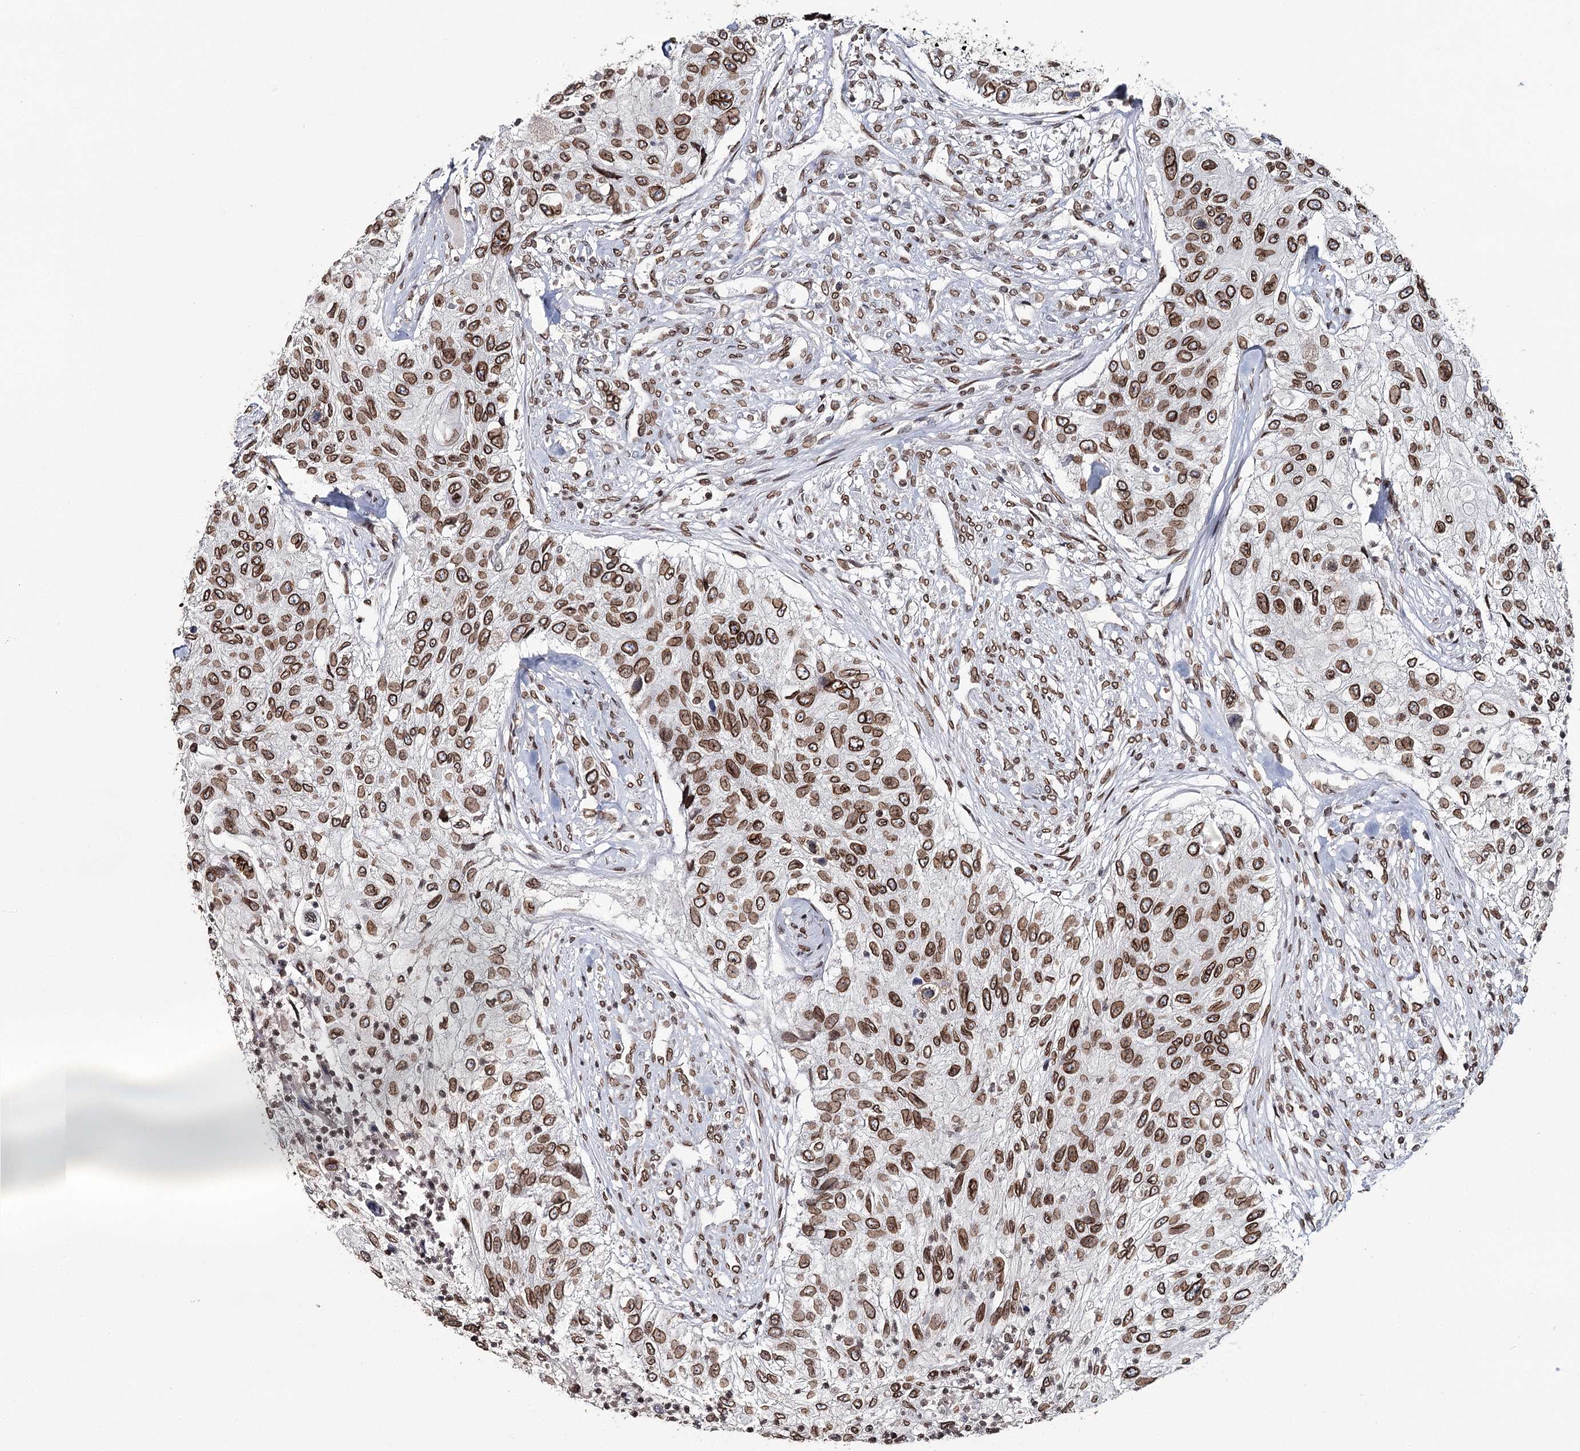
{"staining": {"intensity": "strong", "quantity": ">75%", "location": "cytoplasmic/membranous,nuclear"}, "tissue": "urothelial cancer", "cell_type": "Tumor cells", "image_type": "cancer", "snomed": [{"axis": "morphology", "description": "Urothelial carcinoma, High grade"}, {"axis": "topography", "description": "Urinary bladder"}], "caption": "Immunohistochemistry of high-grade urothelial carcinoma demonstrates high levels of strong cytoplasmic/membranous and nuclear positivity in approximately >75% of tumor cells.", "gene": "KIAA0930", "patient": {"sex": "female", "age": 60}}